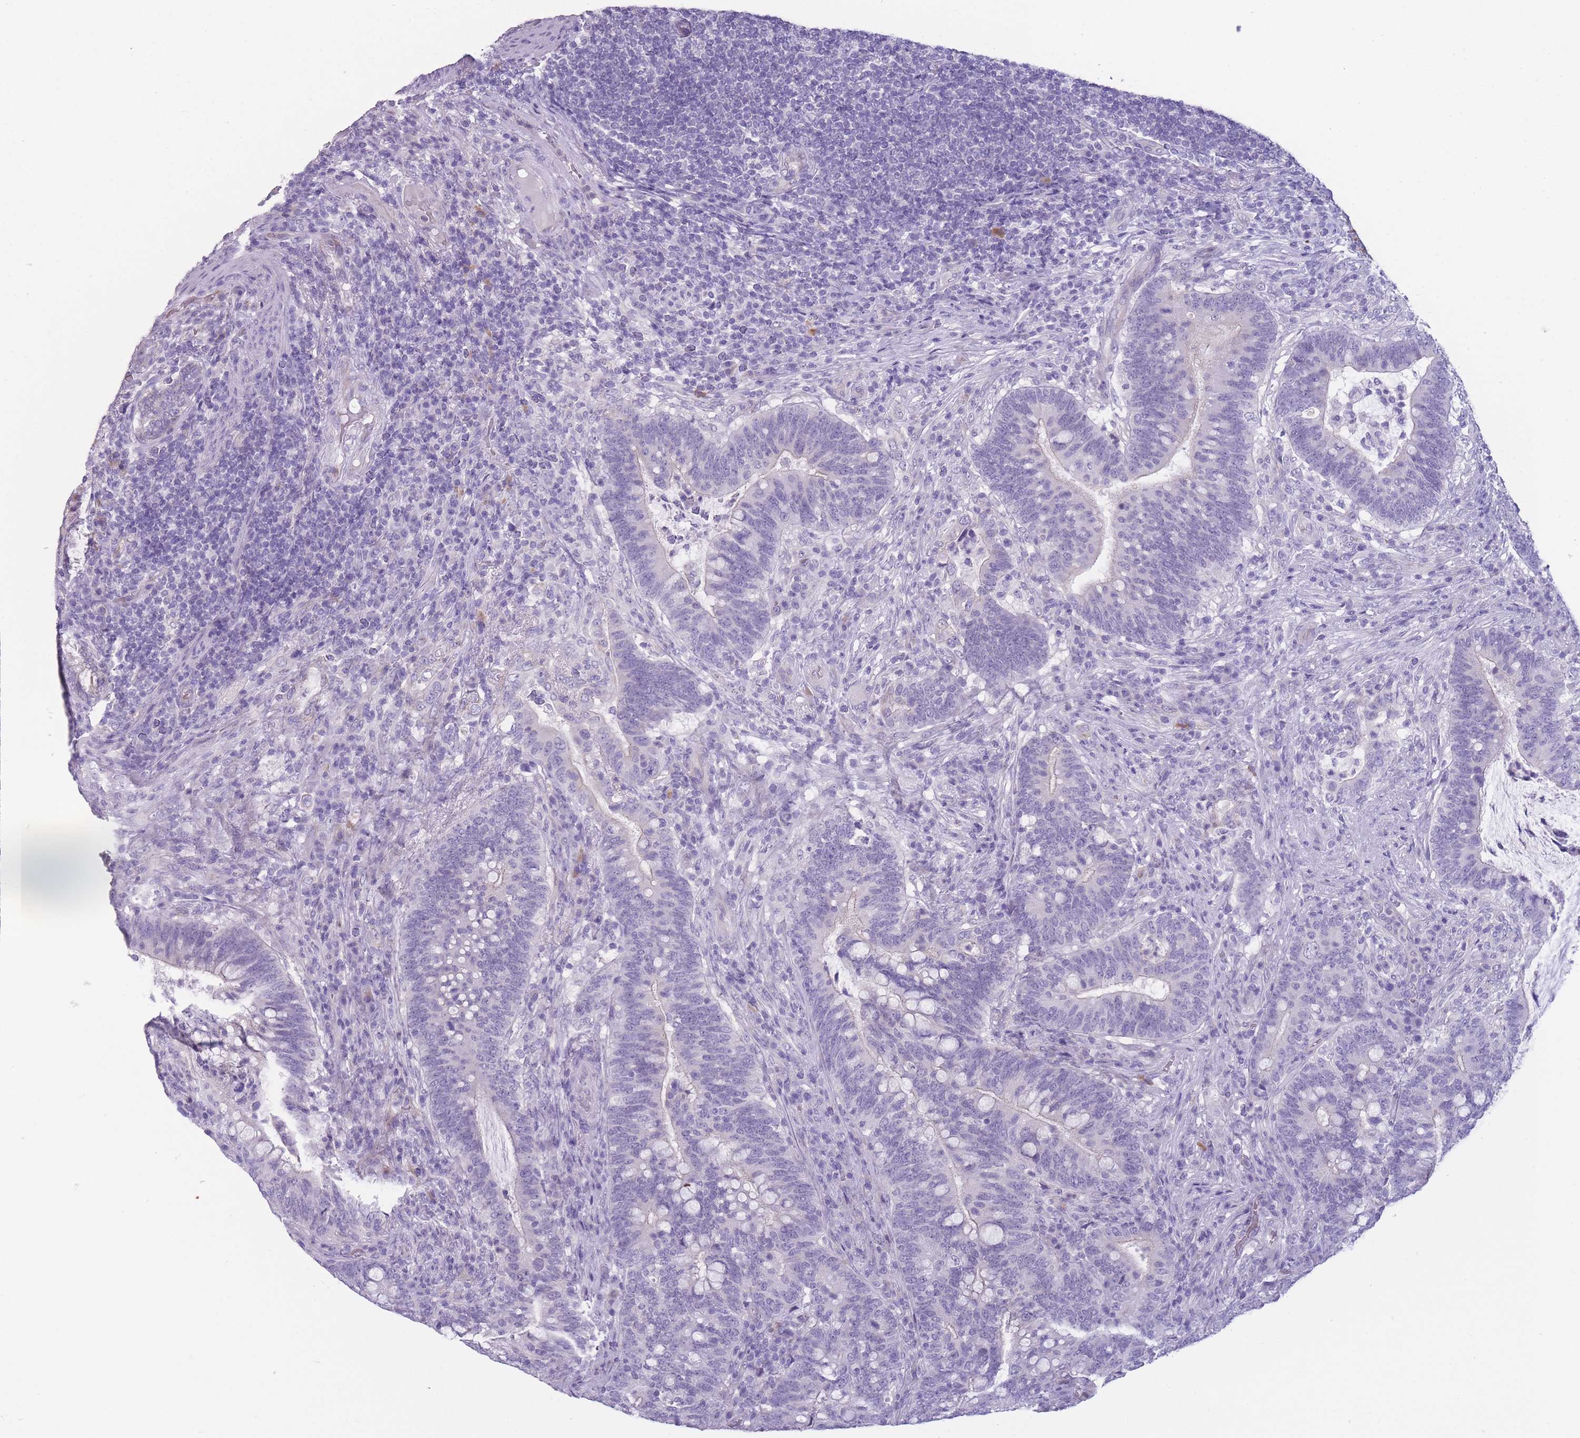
{"staining": {"intensity": "negative", "quantity": "none", "location": "none"}, "tissue": "colorectal cancer", "cell_type": "Tumor cells", "image_type": "cancer", "snomed": [{"axis": "morphology", "description": "Normal tissue, NOS"}, {"axis": "morphology", "description": "Adenocarcinoma, NOS"}, {"axis": "topography", "description": "Colon"}], "caption": "This is an immunohistochemistry histopathology image of colorectal adenocarcinoma. There is no staining in tumor cells.", "gene": "DCANP1", "patient": {"sex": "female", "age": 66}}